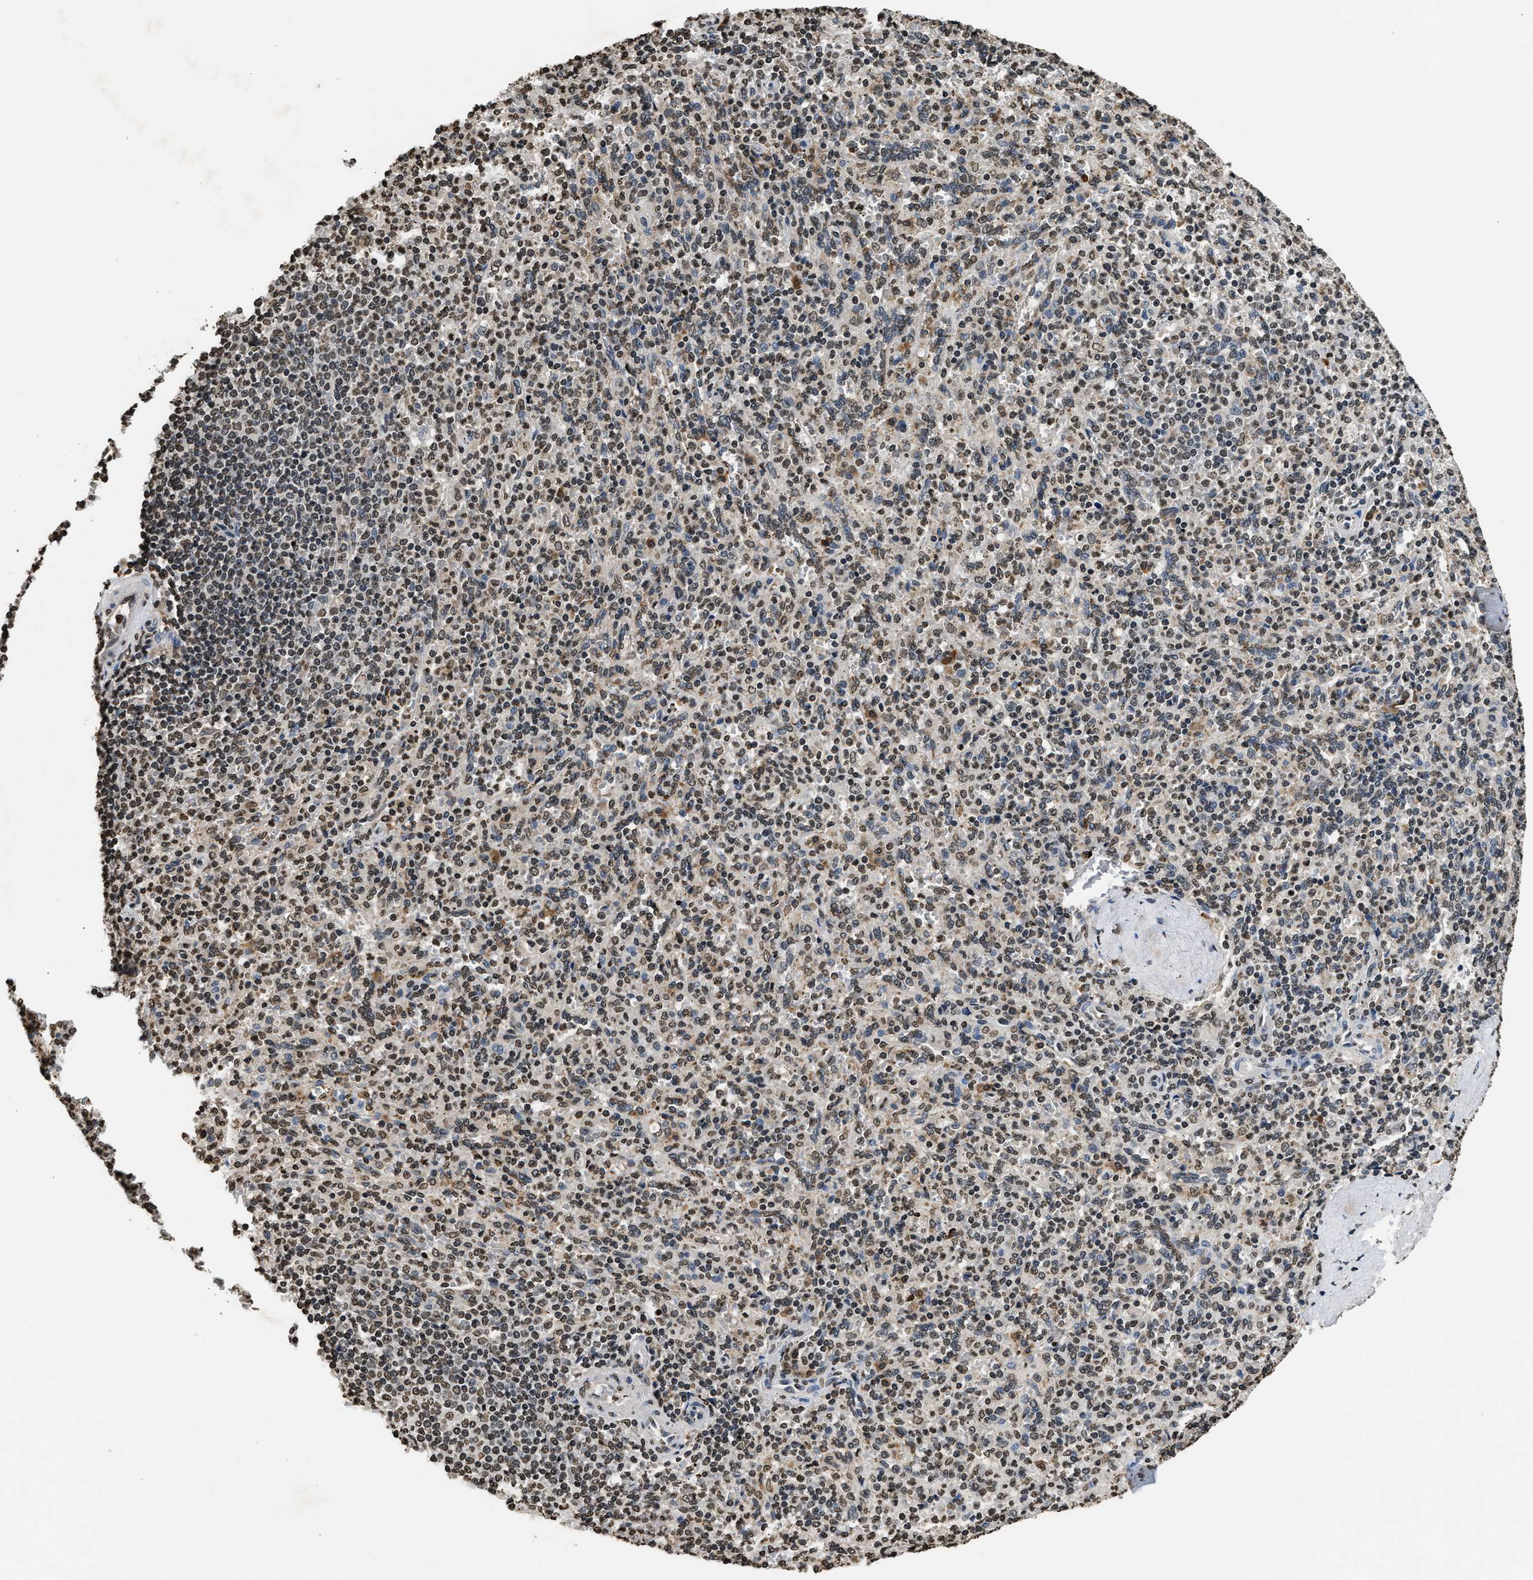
{"staining": {"intensity": "moderate", "quantity": ">75%", "location": "nuclear"}, "tissue": "spleen", "cell_type": "Cells in red pulp", "image_type": "normal", "snomed": [{"axis": "morphology", "description": "Normal tissue, NOS"}, {"axis": "topography", "description": "Spleen"}], "caption": "Moderate nuclear expression is present in about >75% of cells in red pulp in unremarkable spleen.", "gene": "DNASE1L3", "patient": {"sex": "male", "age": 36}}